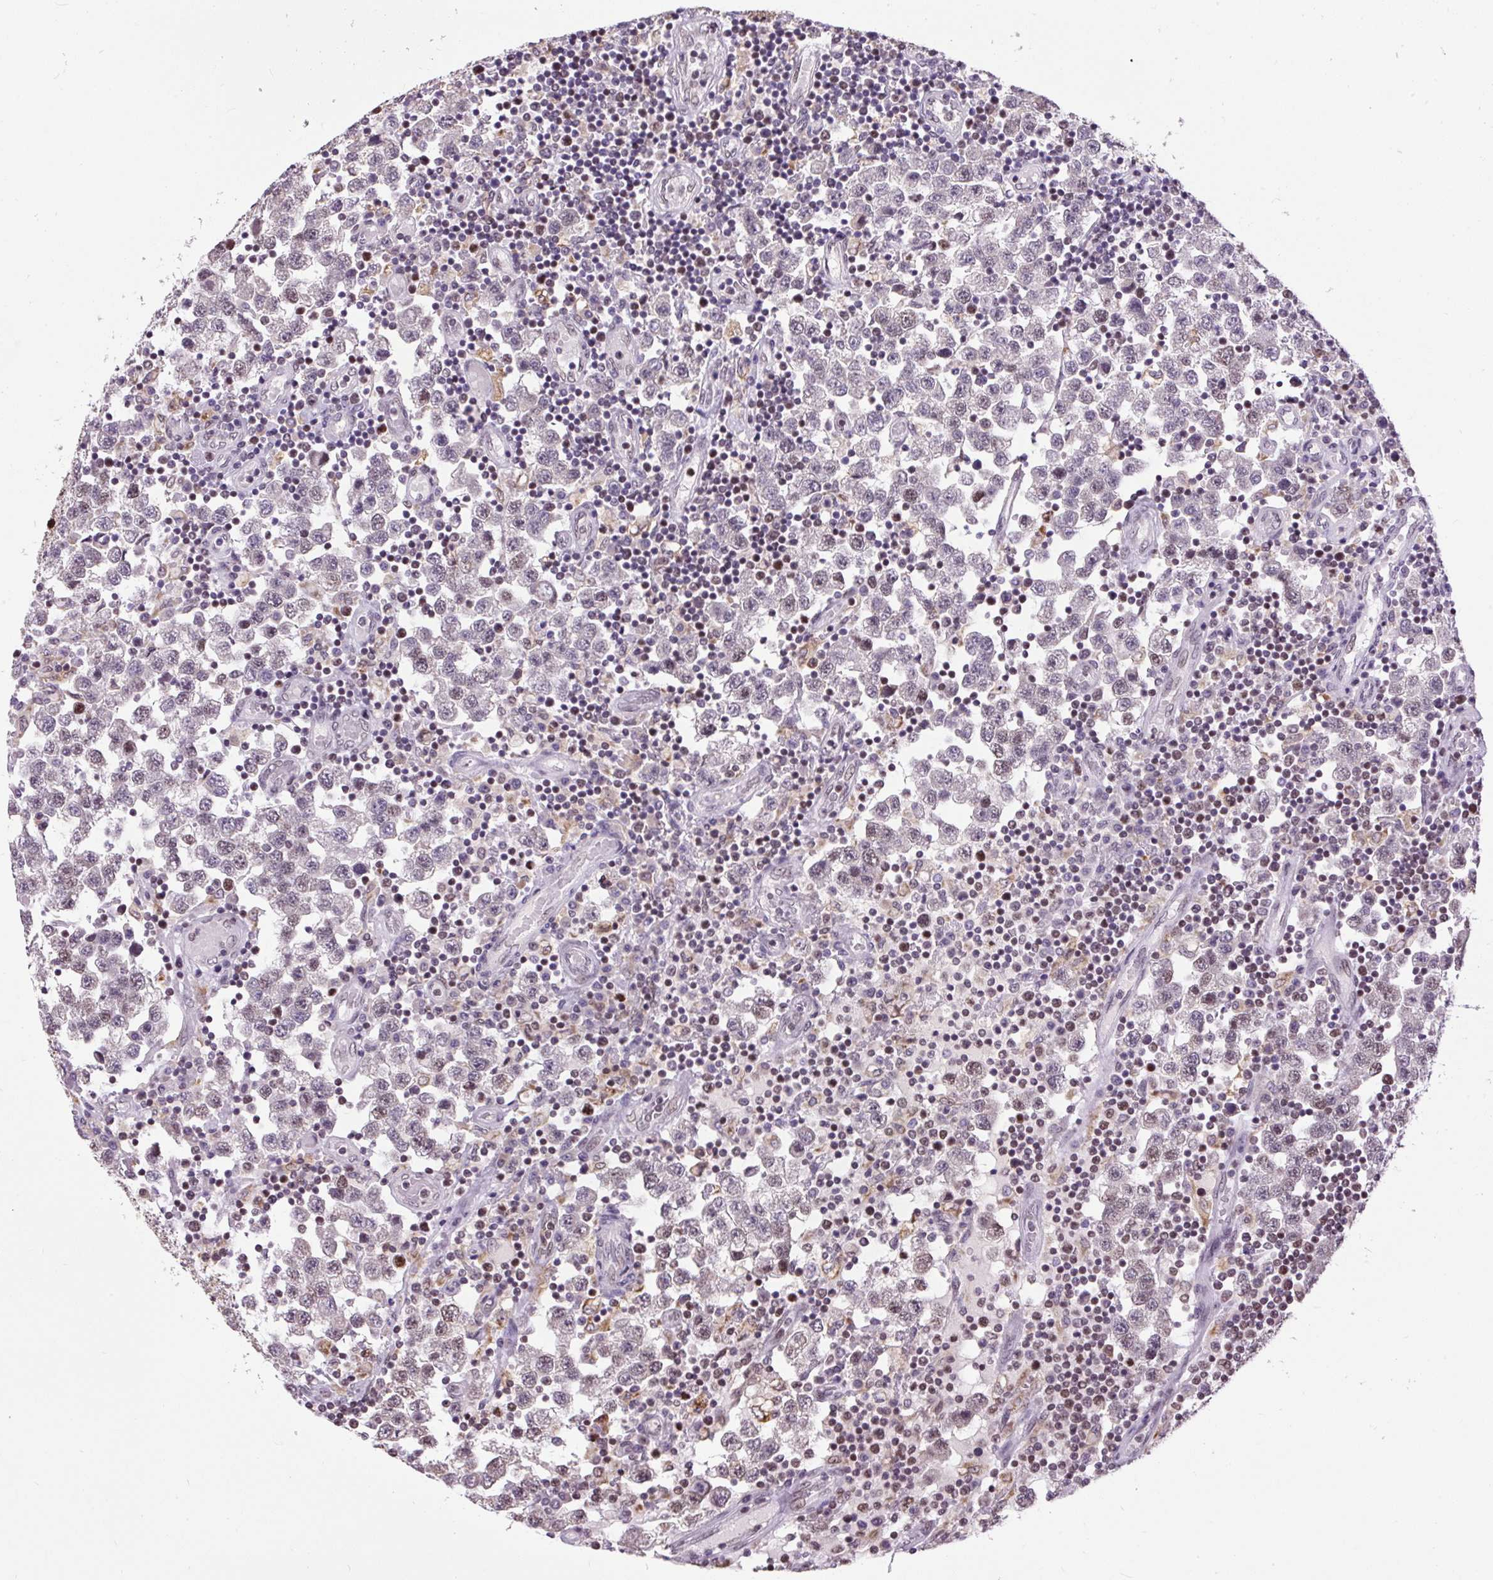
{"staining": {"intensity": "weak", "quantity": "25%-75%", "location": "nuclear"}, "tissue": "testis cancer", "cell_type": "Tumor cells", "image_type": "cancer", "snomed": [{"axis": "morphology", "description": "Seminoma, NOS"}, {"axis": "topography", "description": "Testis"}], "caption": "A brown stain labels weak nuclear staining of a protein in seminoma (testis) tumor cells.", "gene": "ZNF672", "patient": {"sex": "male", "age": 34}}